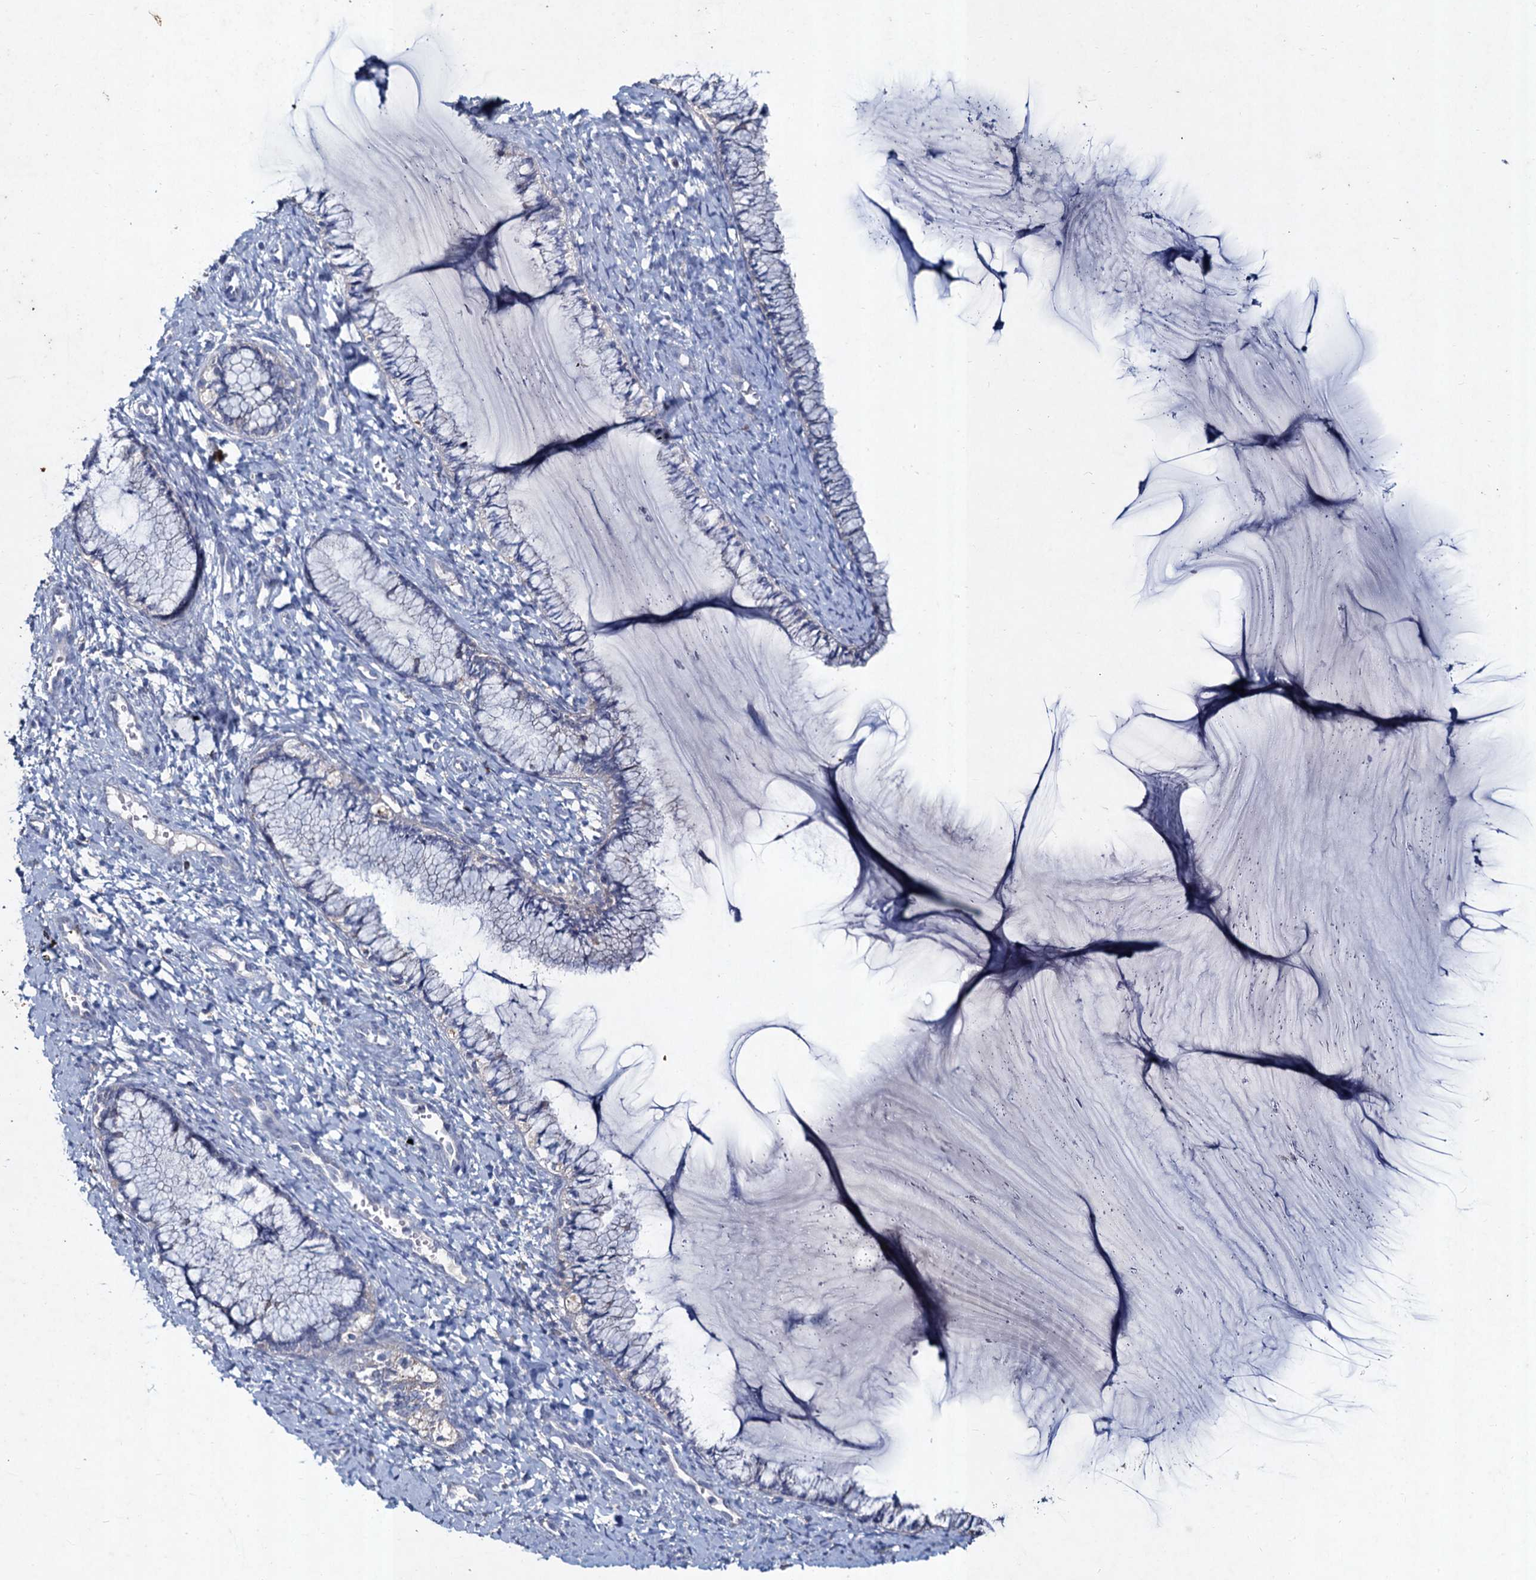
{"staining": {"intensity": "negative", "quantity": "none", "location": "none"}, "tissue": "cervix", "cell_type": "Glandular cells", "image_type": "normal", "snomed": [{"axis": "morphology", "description": "Normal tissue, NOS"}, {"axis": "morphology", "description": "Adenocarcinoma, NOS"}, {"axis": "topography", "description": "Cervix"}], "caption": "DAB (3,3'-diaminobenzidine) immunohistochemical staining of unremarkable cervix shows no significant staining in glandular cells. Brightfield microscopy of immunohistochemistry stained with DAB (3,3'-diaminobenzidine) (brown) and hematoxylin (blue), captured at high magnification.", "gene": "TMX2", "patient": {"sex": "female", "age": 29}}